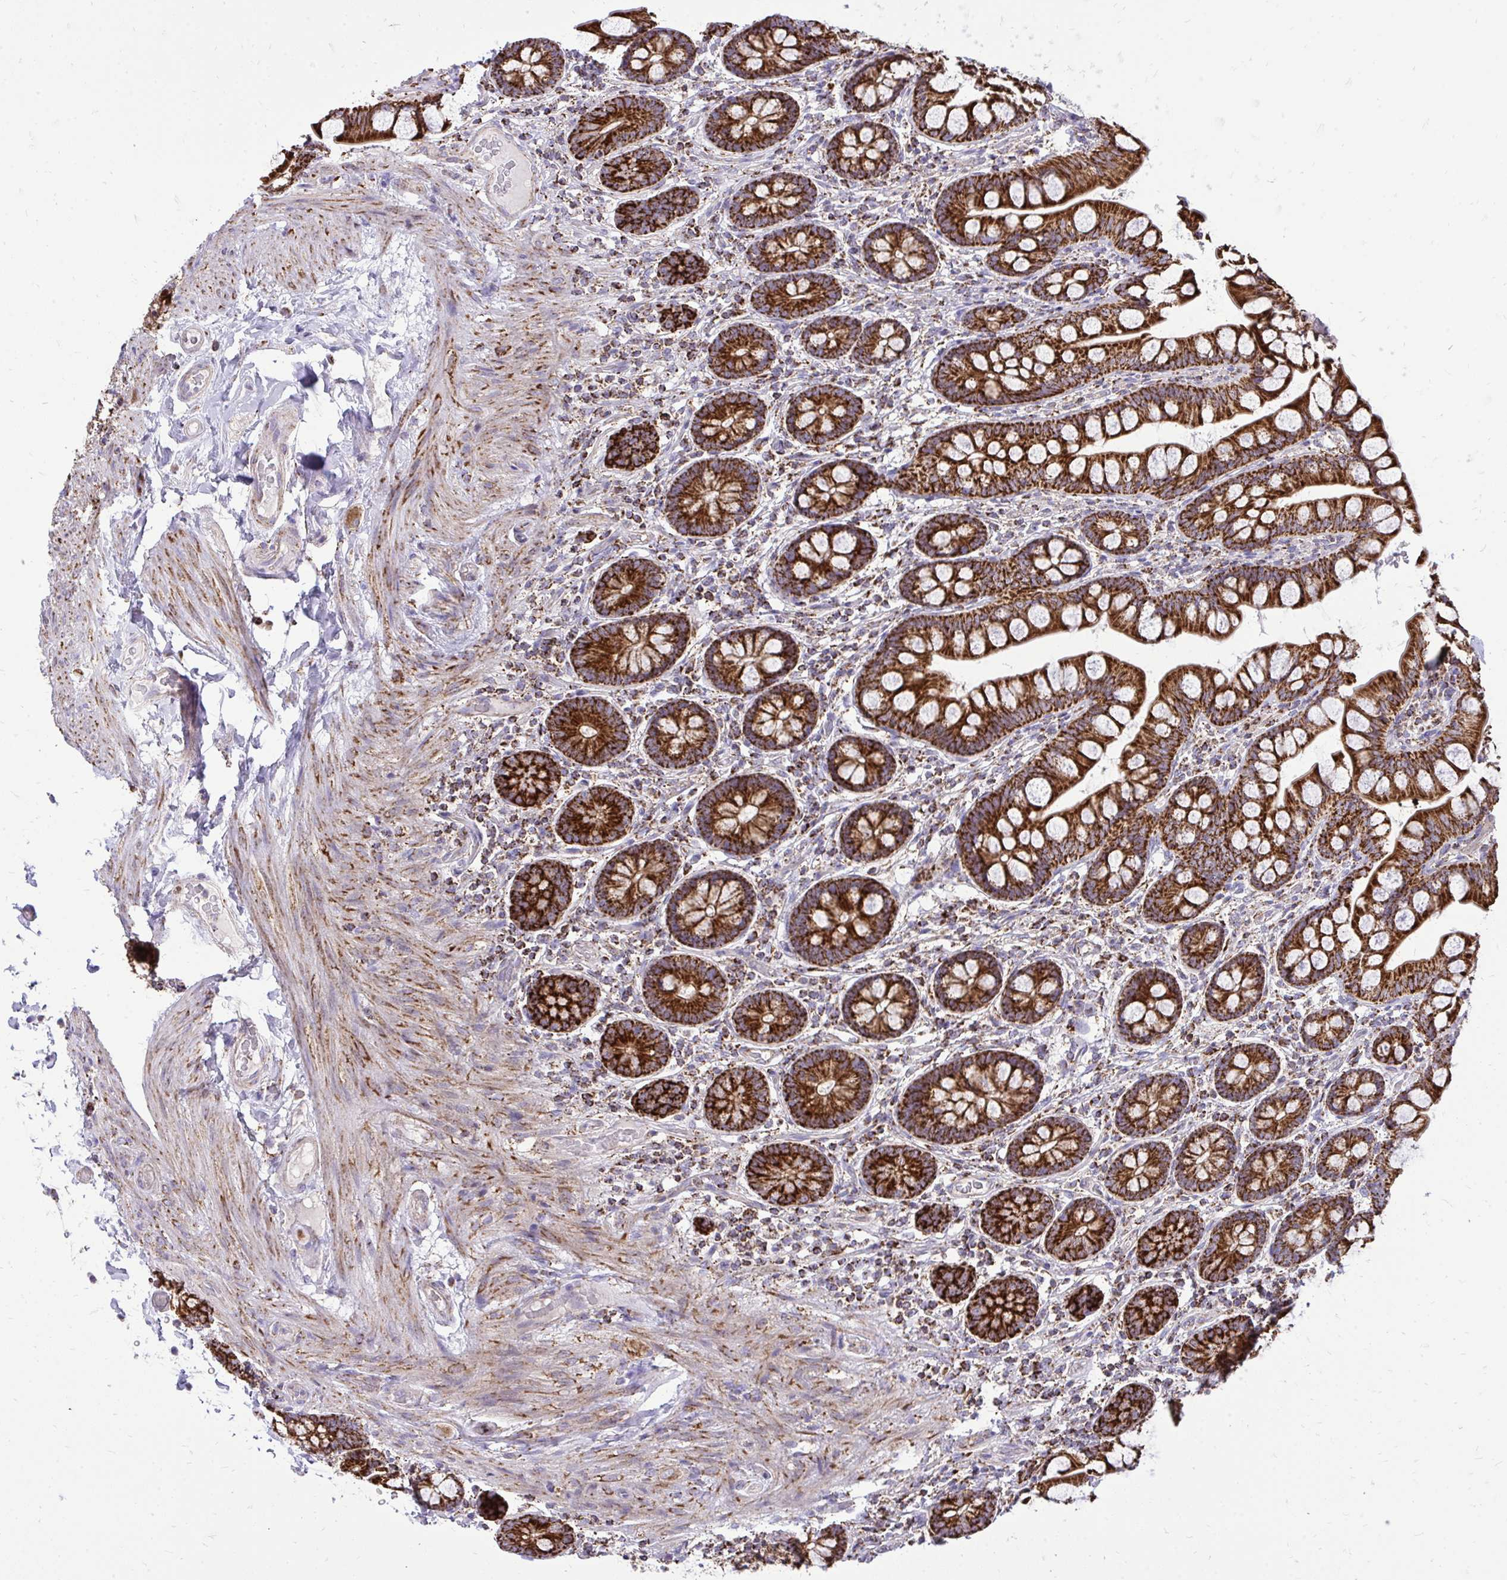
{"staining": {"intensity": "strong", "quantity": ">75%", "location": "cytoplasmic/membranous"}, "tissue": "small intestine", "cell_type": "Glandular cells", "image_type": "normal", "snomed": [{"axis": "morphology", "description": "Normal tissue, NOS"}, {"axis": "topography", "description": "Small intestine"}], "caption": "Small intestine stained for a protein (brown) reveals strong cytoplasmic/membranous positive expression in approximately >75% of glandular cells.", "gene": "SPTBN2", "patient": {"sex": "male", "age": 70}}